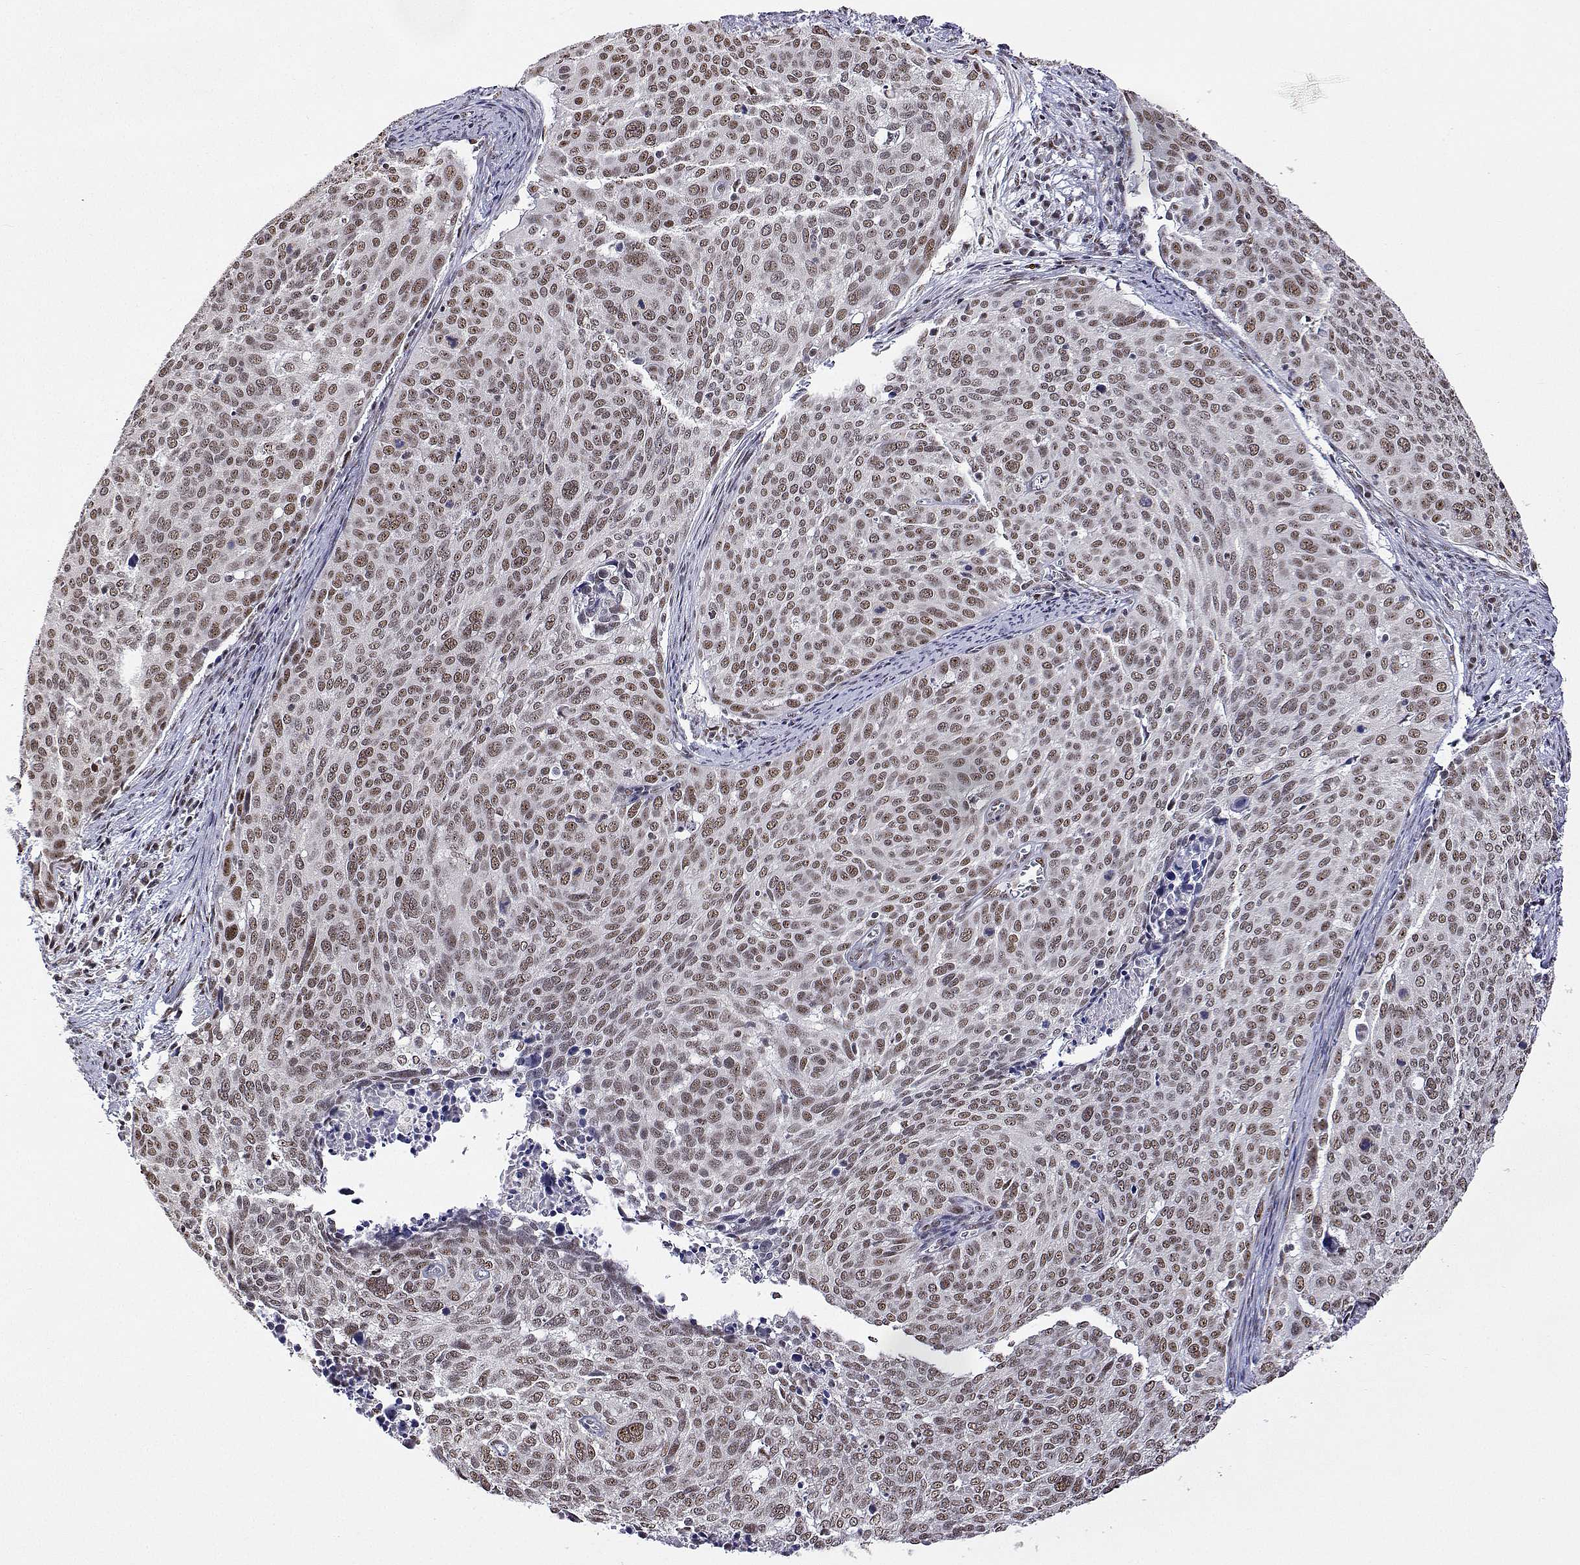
{"staining": {"intensity": "moderate", "quantity": ">75%", "location": "nuclear"}, "tissue": "cervical cancer", "cell_type": "Tumor cells", "image_type": "cancer", "snomed": [{"axis": "morphology", "description": "Squamous cell carcinoma, NOS"}, {"axis": "topography", "description": "Cervix"}], "caption": "A high-resolution image shows immunohistochemistry staining of cervical squamous cell carcinoma, which reveals moderate nuclear staining in approximately >75% of tumor cells.", "gene": "ADAR", "patient": {"sex": "female", "age": 39}}